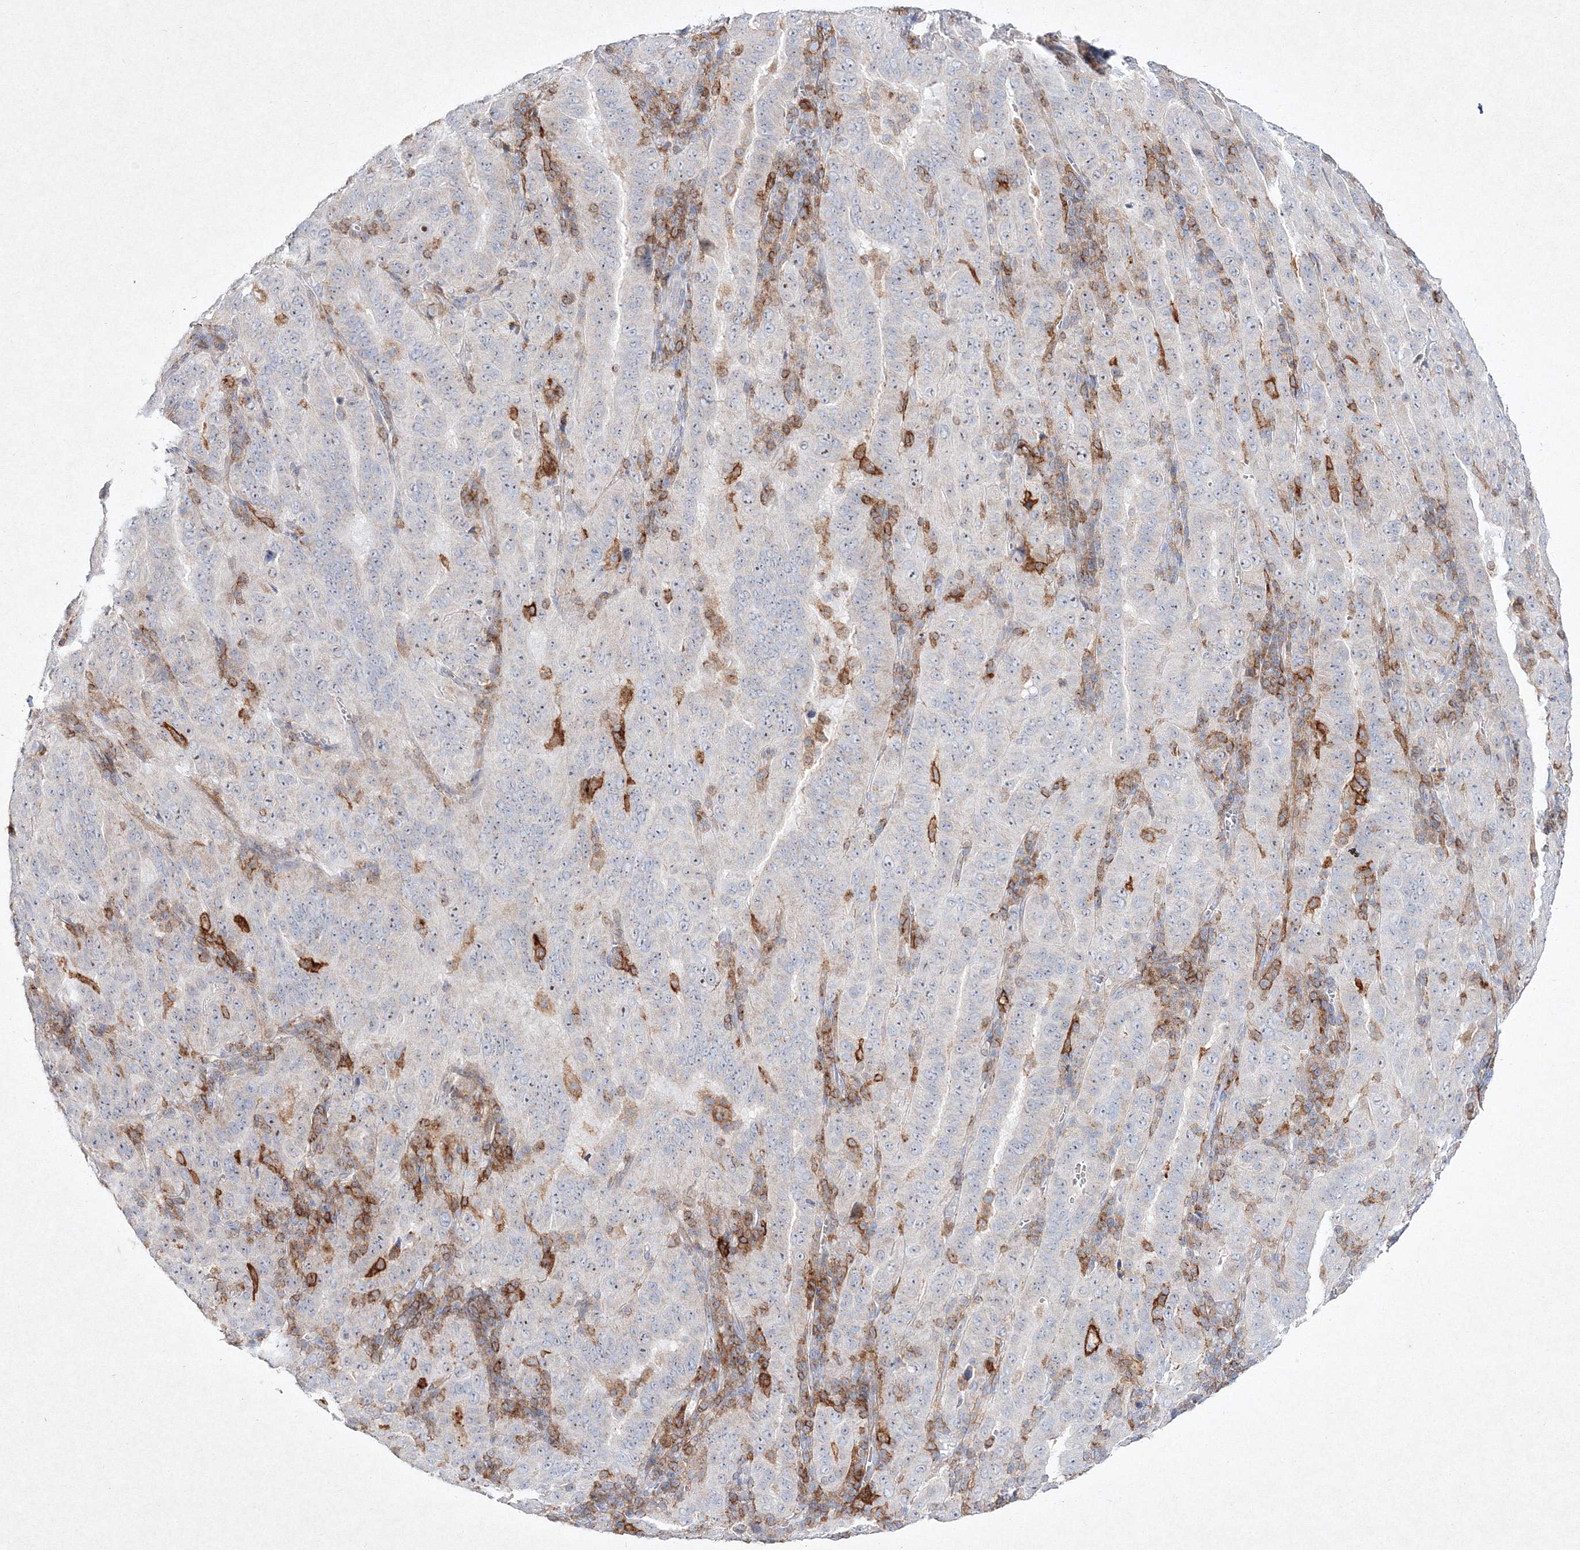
{"staining": {"intensity": "negative", "quantity": "none", "location": "none"}, "tissue": "pancreatic cancer", "cell_type": "Tumor cells", "image_type": "cancer", "snomed": [{"axis": "morphology", "description": "Adenocarcinoma, NOS"}, {"axis": "topography", "description": "Pancreas"}], "caption": "A high-resolution micrograph shows IHC staining of pancreatic adenocarcinoma, which exhibits no significant expression in tumor cells. (Stains: DAB (3,3'-diaminobenzidine) immunohistochemistry (IHC) with hematoxylin counter stain, Microscopy: brightfield microscopy at high magnification).", "gene": "HCST", "patient": {"sex": "male", "age": 63}}